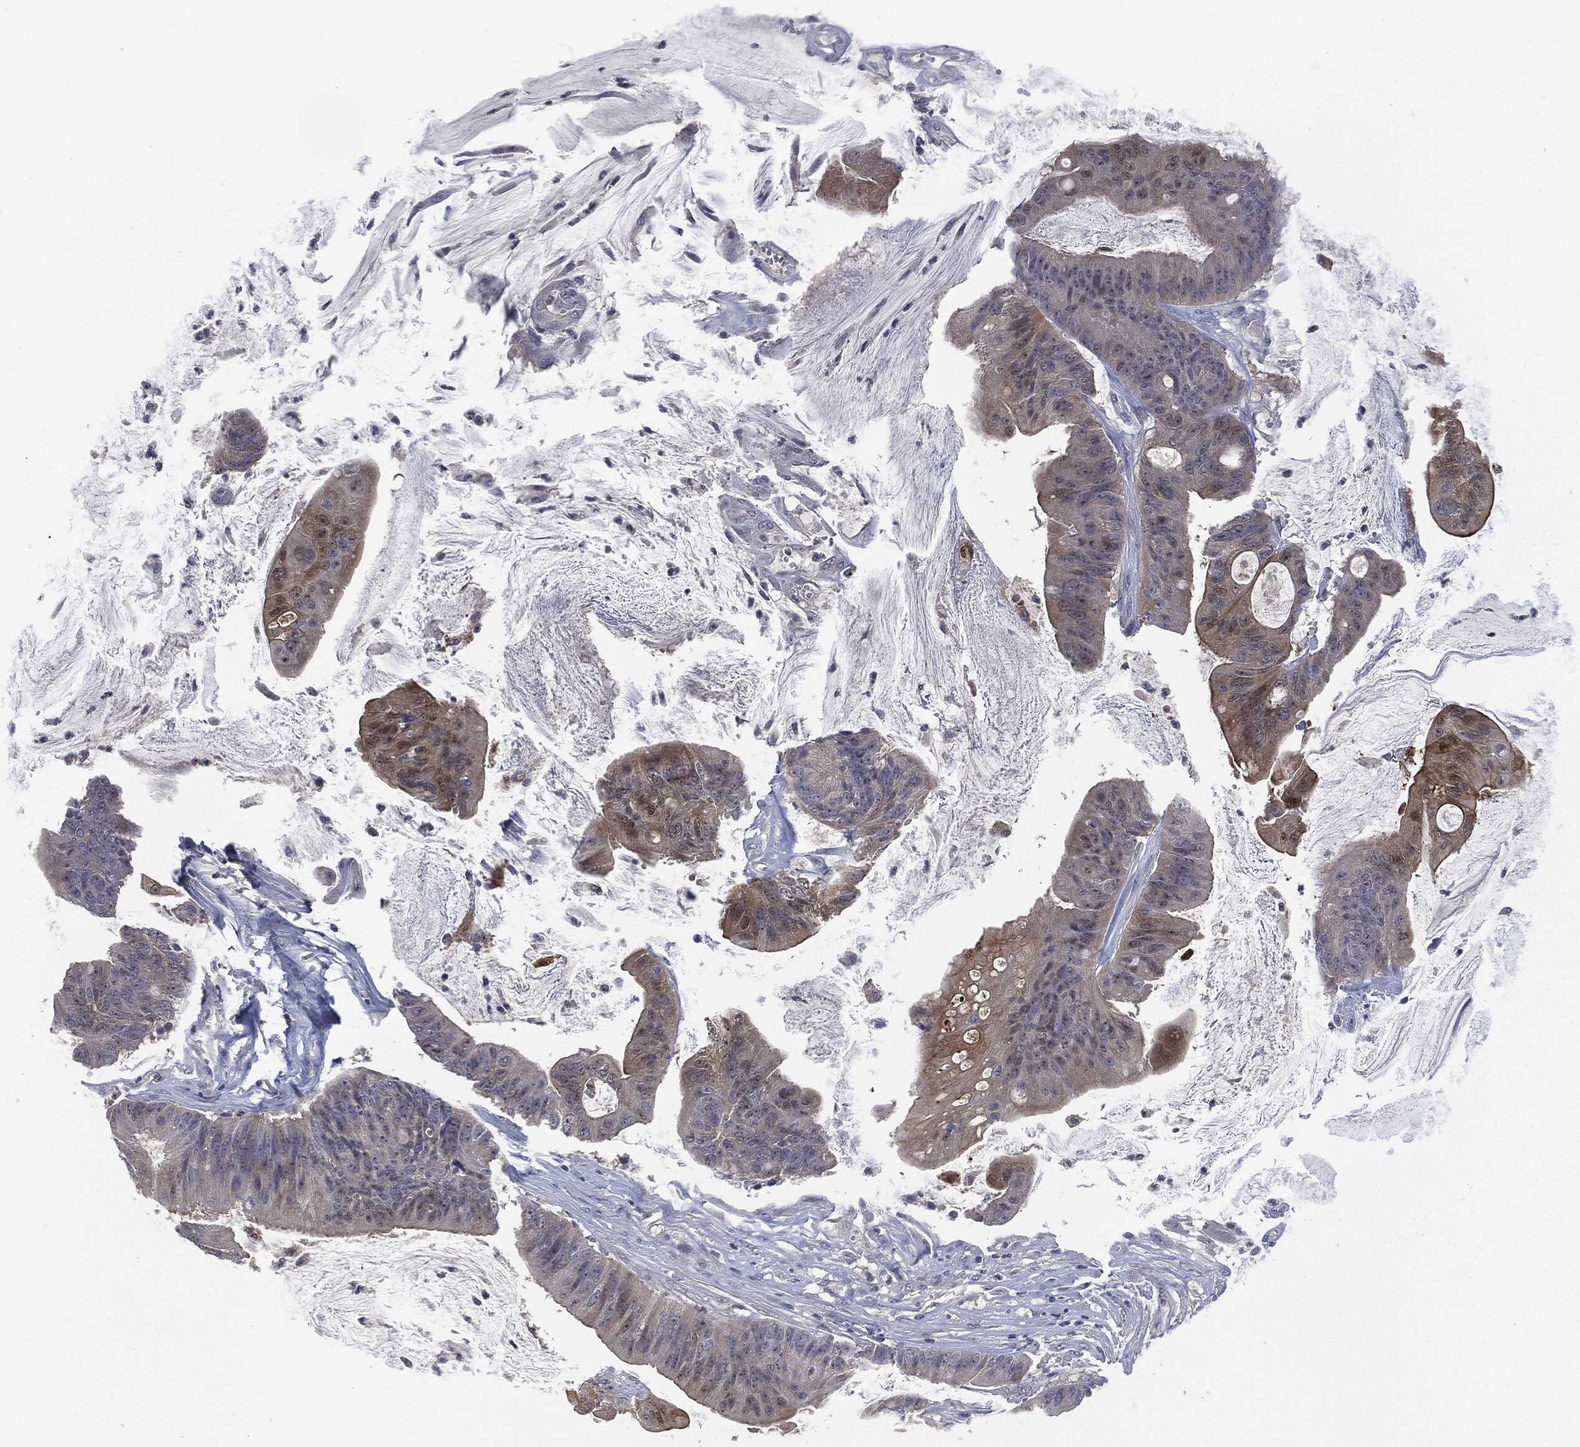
{"staining": {"intensity": "moderate", "quantity": "<25%", "location": "cytoplasmic/membranous"}, "tissue": "colorectal cancer", "cell_type": "Tumor cells", "image_type": "cancer", "snomed": [{"axis": "morphology", "description": "Adenocarcinoma, NOS"}, {"axis": "topography", "description": "Colon"}], "caption": "Colorectal cancer (adenocarcinoma) tissue displays moderate cytoplasmic/membranous staining in about <25% of tumor cells", "gene": "IL1RN", "patient": {"sex": "female", "age": 69}}